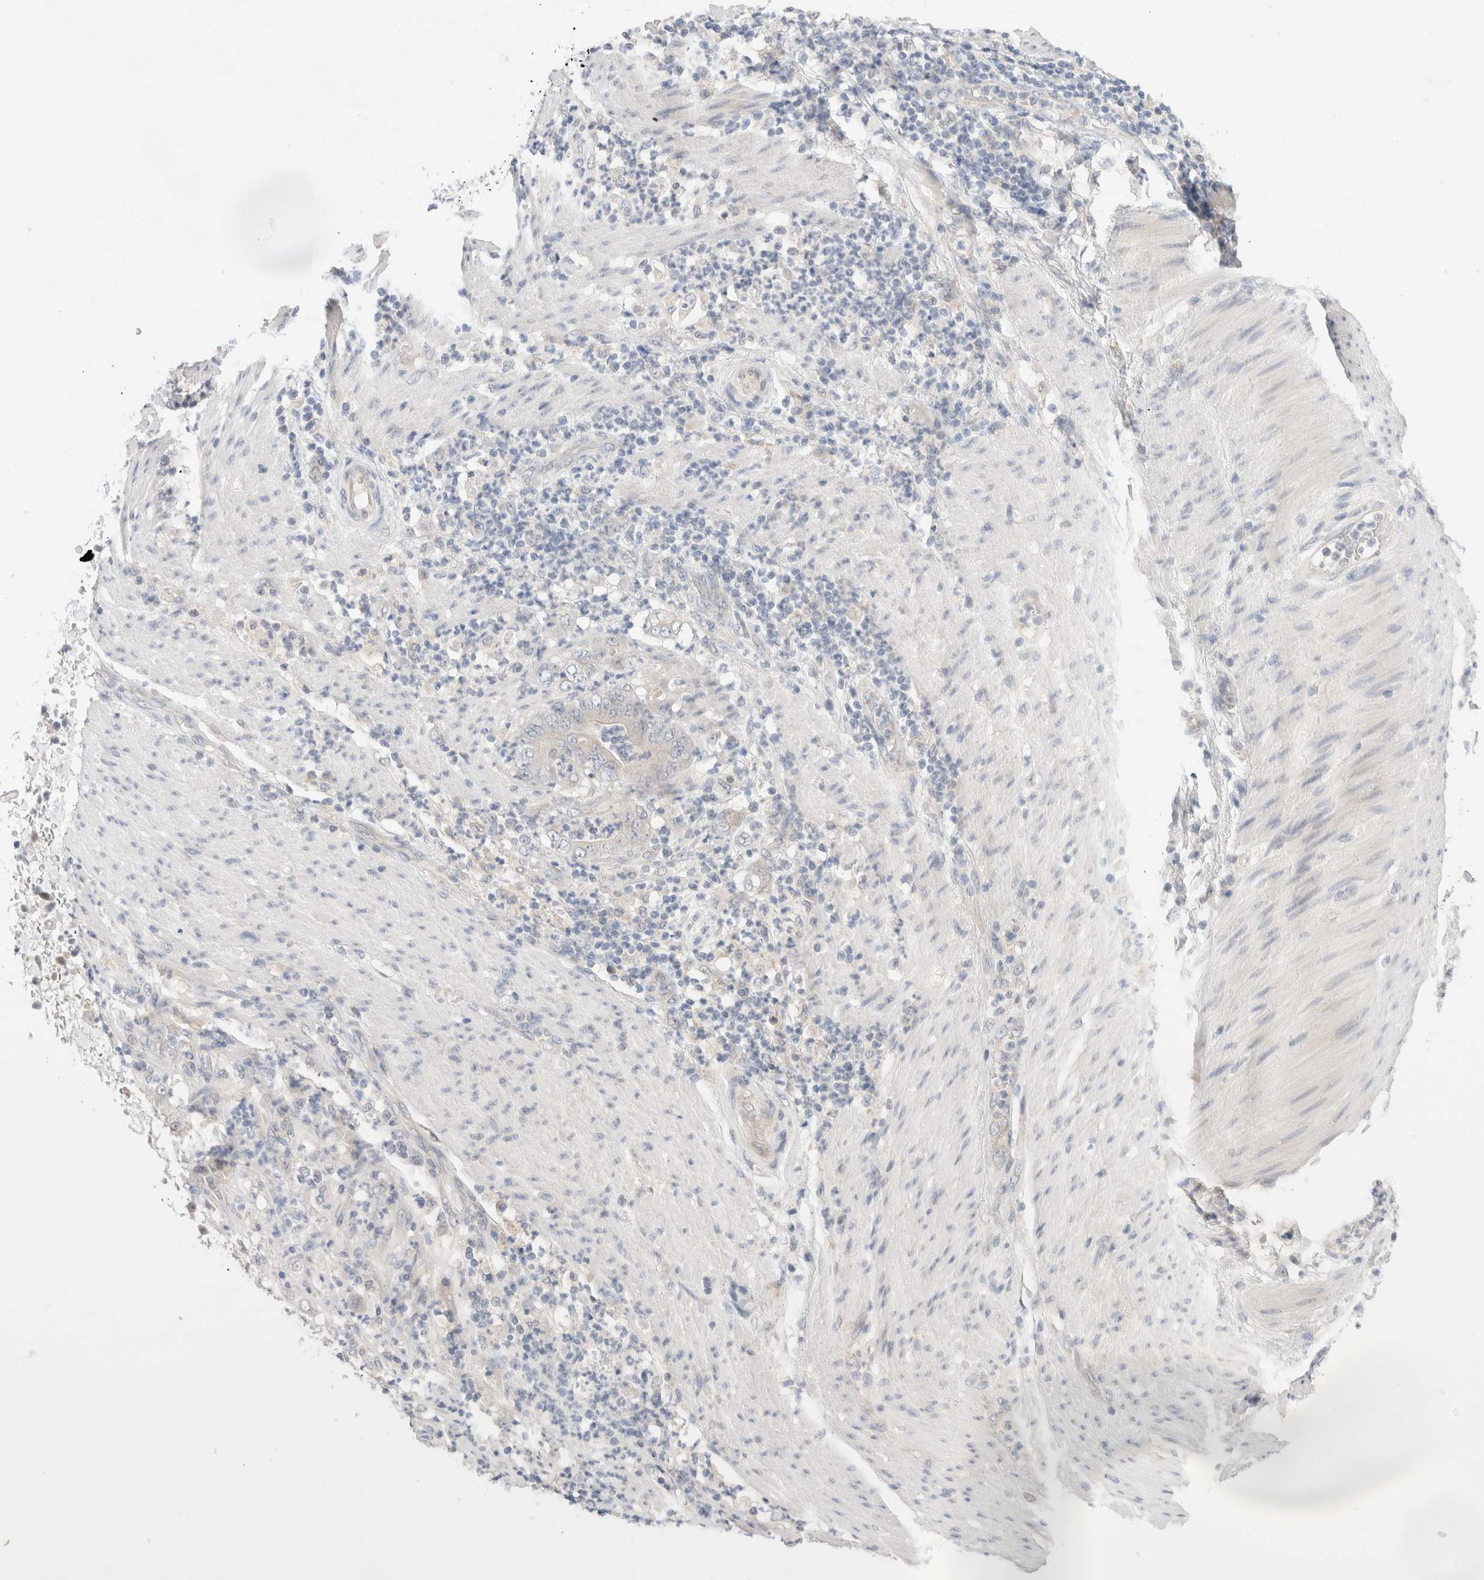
{"staining": {"intensity": "negative", "quantity": "none", "location": "none"}, "tissue": "stomach cancer", "cell_type": "Tumor cells", "image_type": "cancer", "snomed": [{"axis": "morphology", "description": "Adenocarcinoma, NOS"}, {"axis": "topography", "description": "Stomach"}], "caption": "Protein analysis of stomach cancer demonstrates no significant expression in tumor cells.", "gene": "SPATA20", "patient": {"sex": "female", "age": 73}}